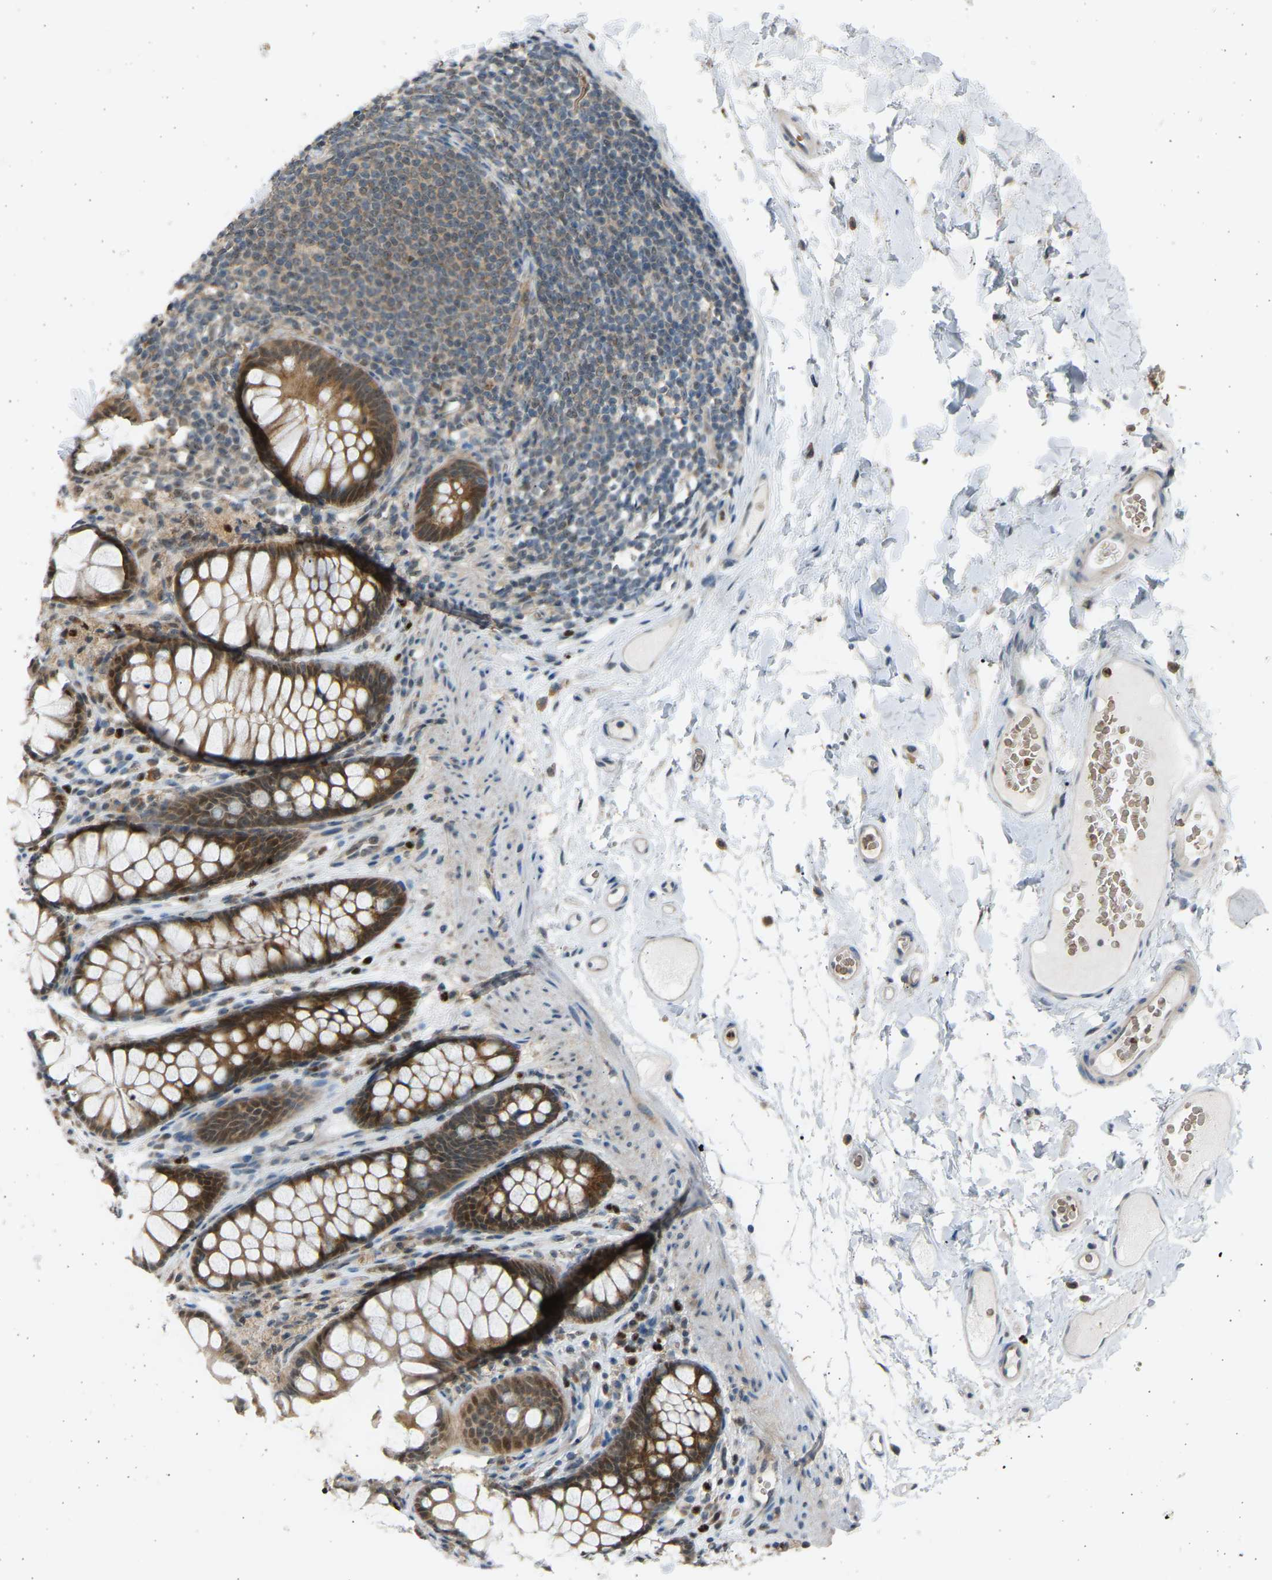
{"staining": {"intensity": "weak", "quantity": "<25%", "location": "cytoplasmic/membranous"}, "tissue": "colon", "cell_type": "Endothelial cells", "image_type": "normal", "snomed": [{"axis": "morphology", "description": "Normal tissue, NOS"}, {"axis": "topography", "description": "Colon"}], "caption": "Immunohistochemistry of normal human colon shows no expression in endothelial cells. (DAB immunohistochemistry, high magnification).", "gene": "BIRC2", "patient": {"sex": "female", "age": 55}}